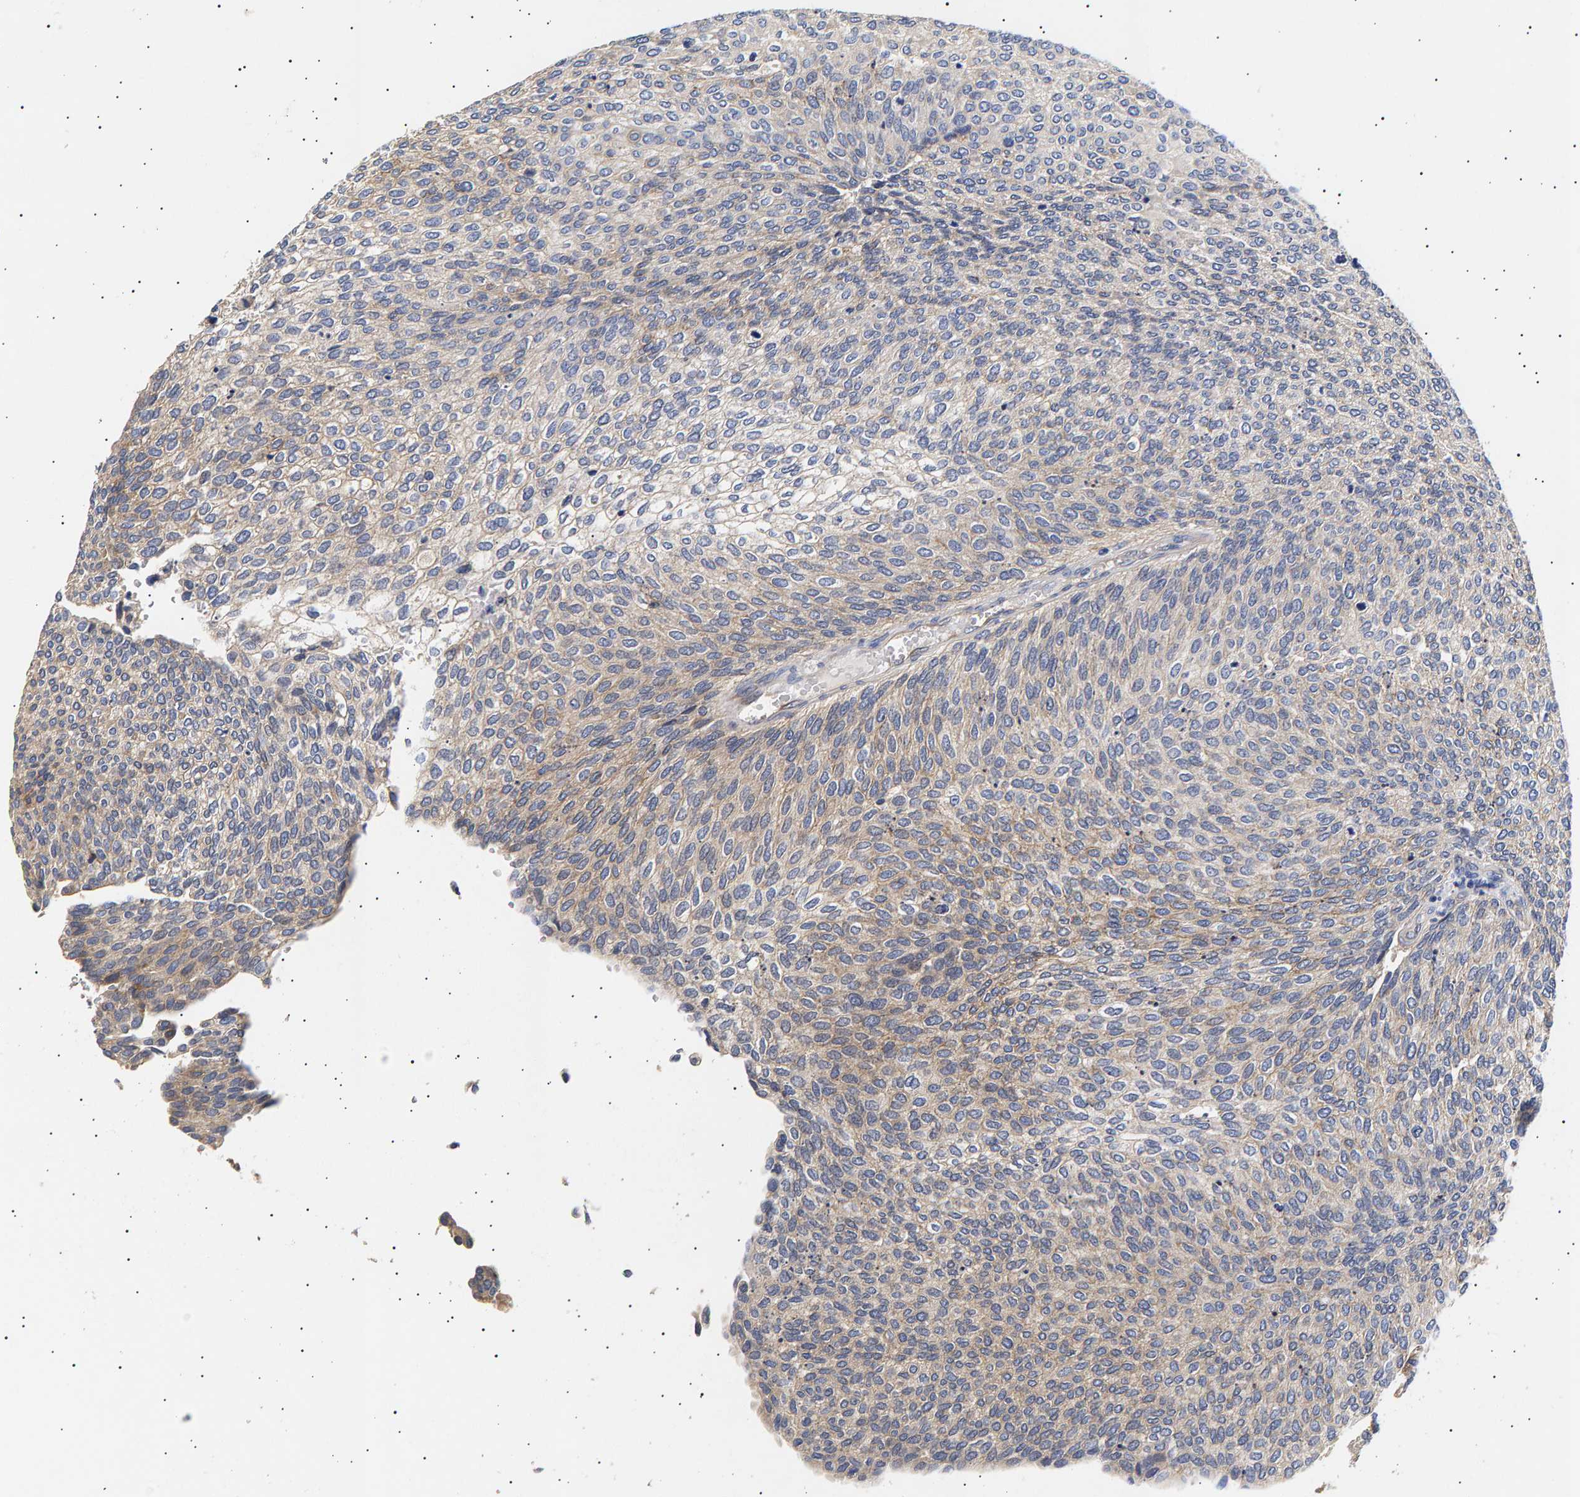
{"staining": {"intensity": "weak", "quantity": "25%-75%", "location": "cytoplasmic/membranous"}, "tissue": "urothelial cancer", "cell_type": "Tumor cells", "image_type": "cancer", "snomed": [{"axis": "morphology", "description": "Urothelial carcinoma, Low grade"}, {"axis": "topography", "description": "Urinary bladder"}], "caption": "DAB (3,3'-diaminobenzidine) immunohistochemical staining of urothelial cancer exhibits weak cytoplasmic/membranous protein expression in approximately 25%-75% of tumor cells.", "gene": "ANKRD40", "patient": {"sex": "female", "age": 79}}